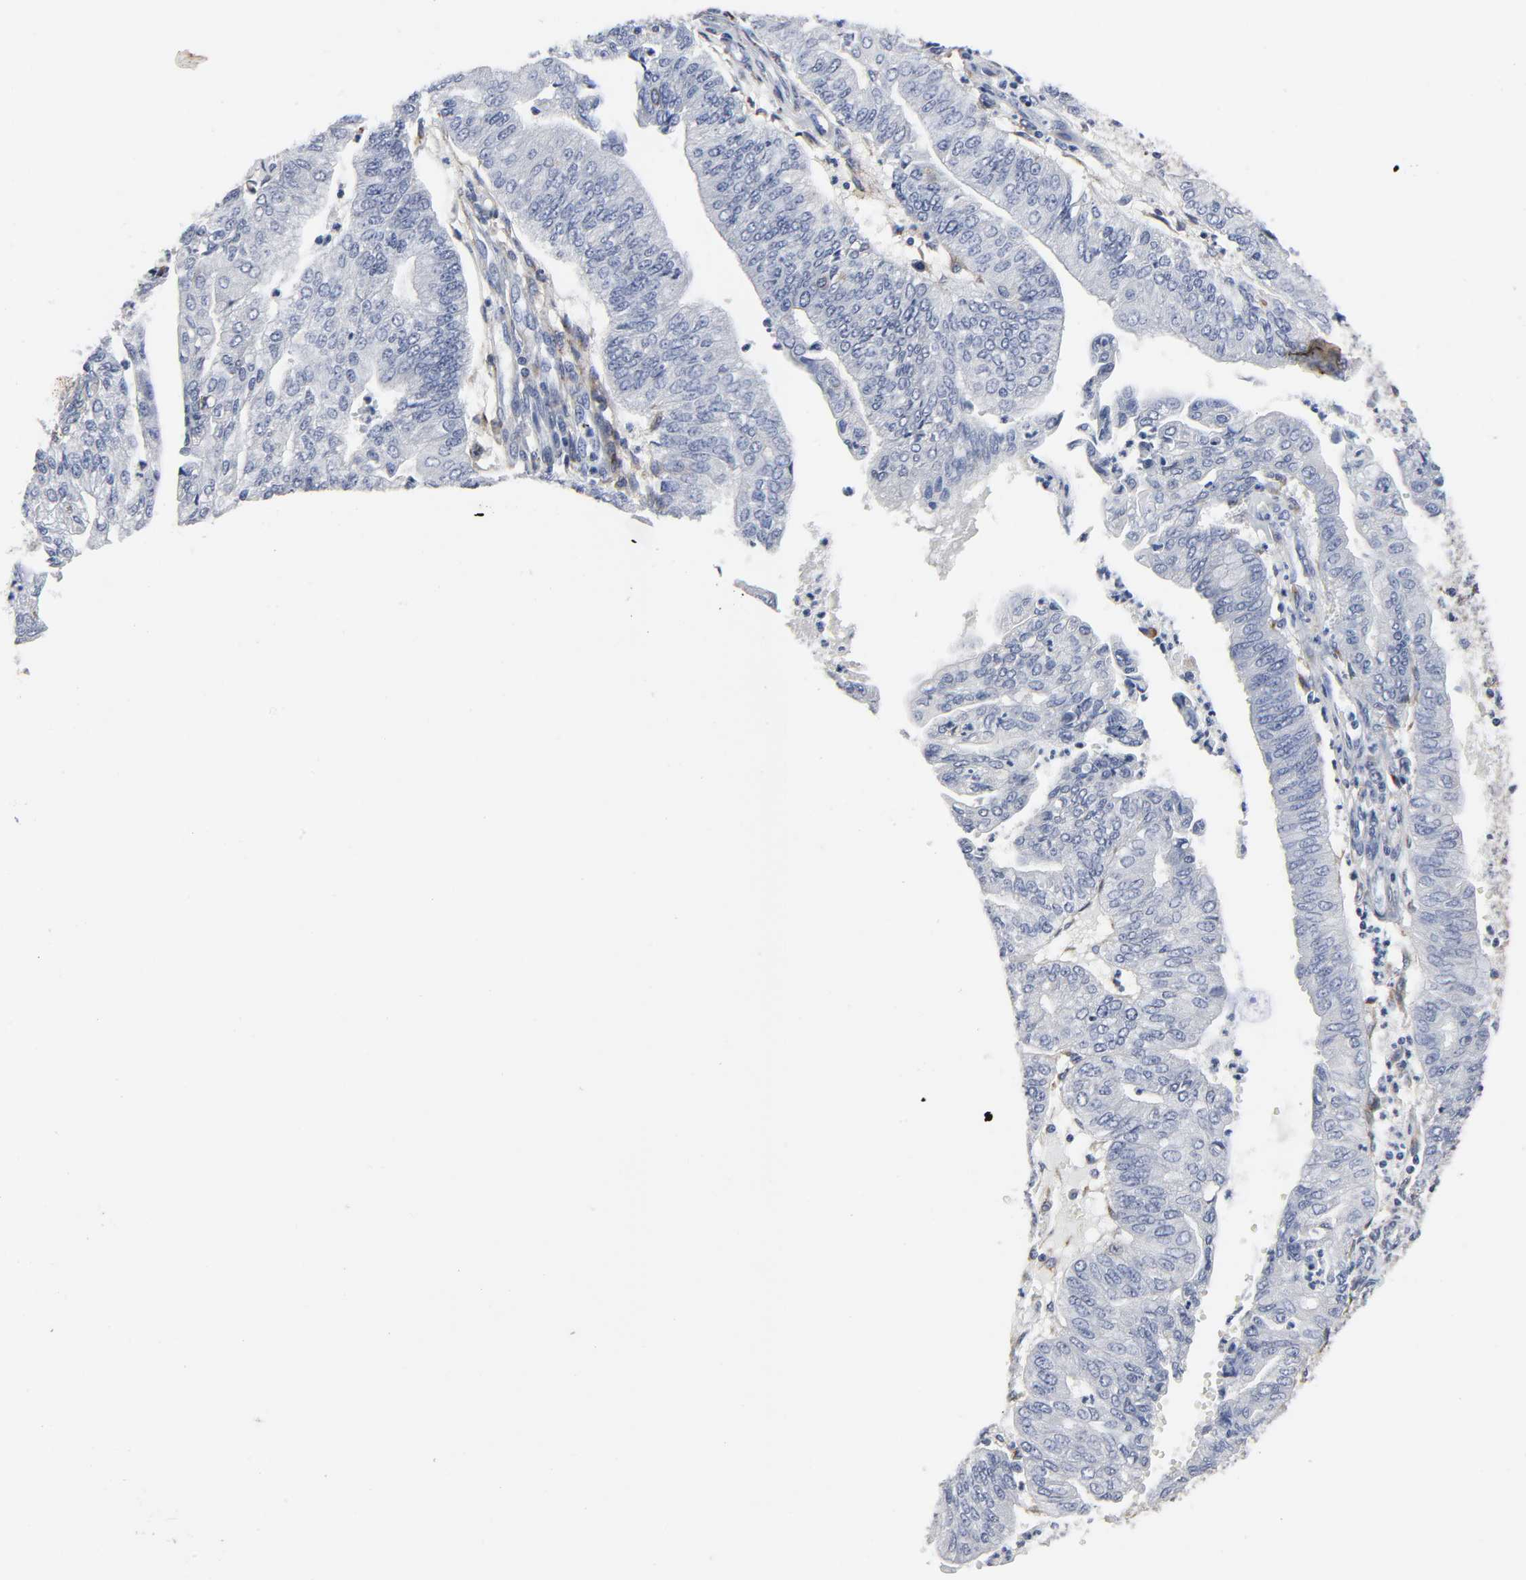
{"staining": {"intensity": "negative", "quantity": "none", "location": "none"}, "tissue": "endometrial cancer", "cell_type": "Tumor cells", "image_type": "cancer", "snomed": [{"axis": "morphology", "description": "Adenocarcinoma, NOS"}, {"axis": "topography", "description": "Endometrium"}], "caption": "Human endometrial cancer stained for a protein using IHC displays no staining in tumor cells.", "gene": "LRP1", "patient": {"sex": "female", "age": 59}}